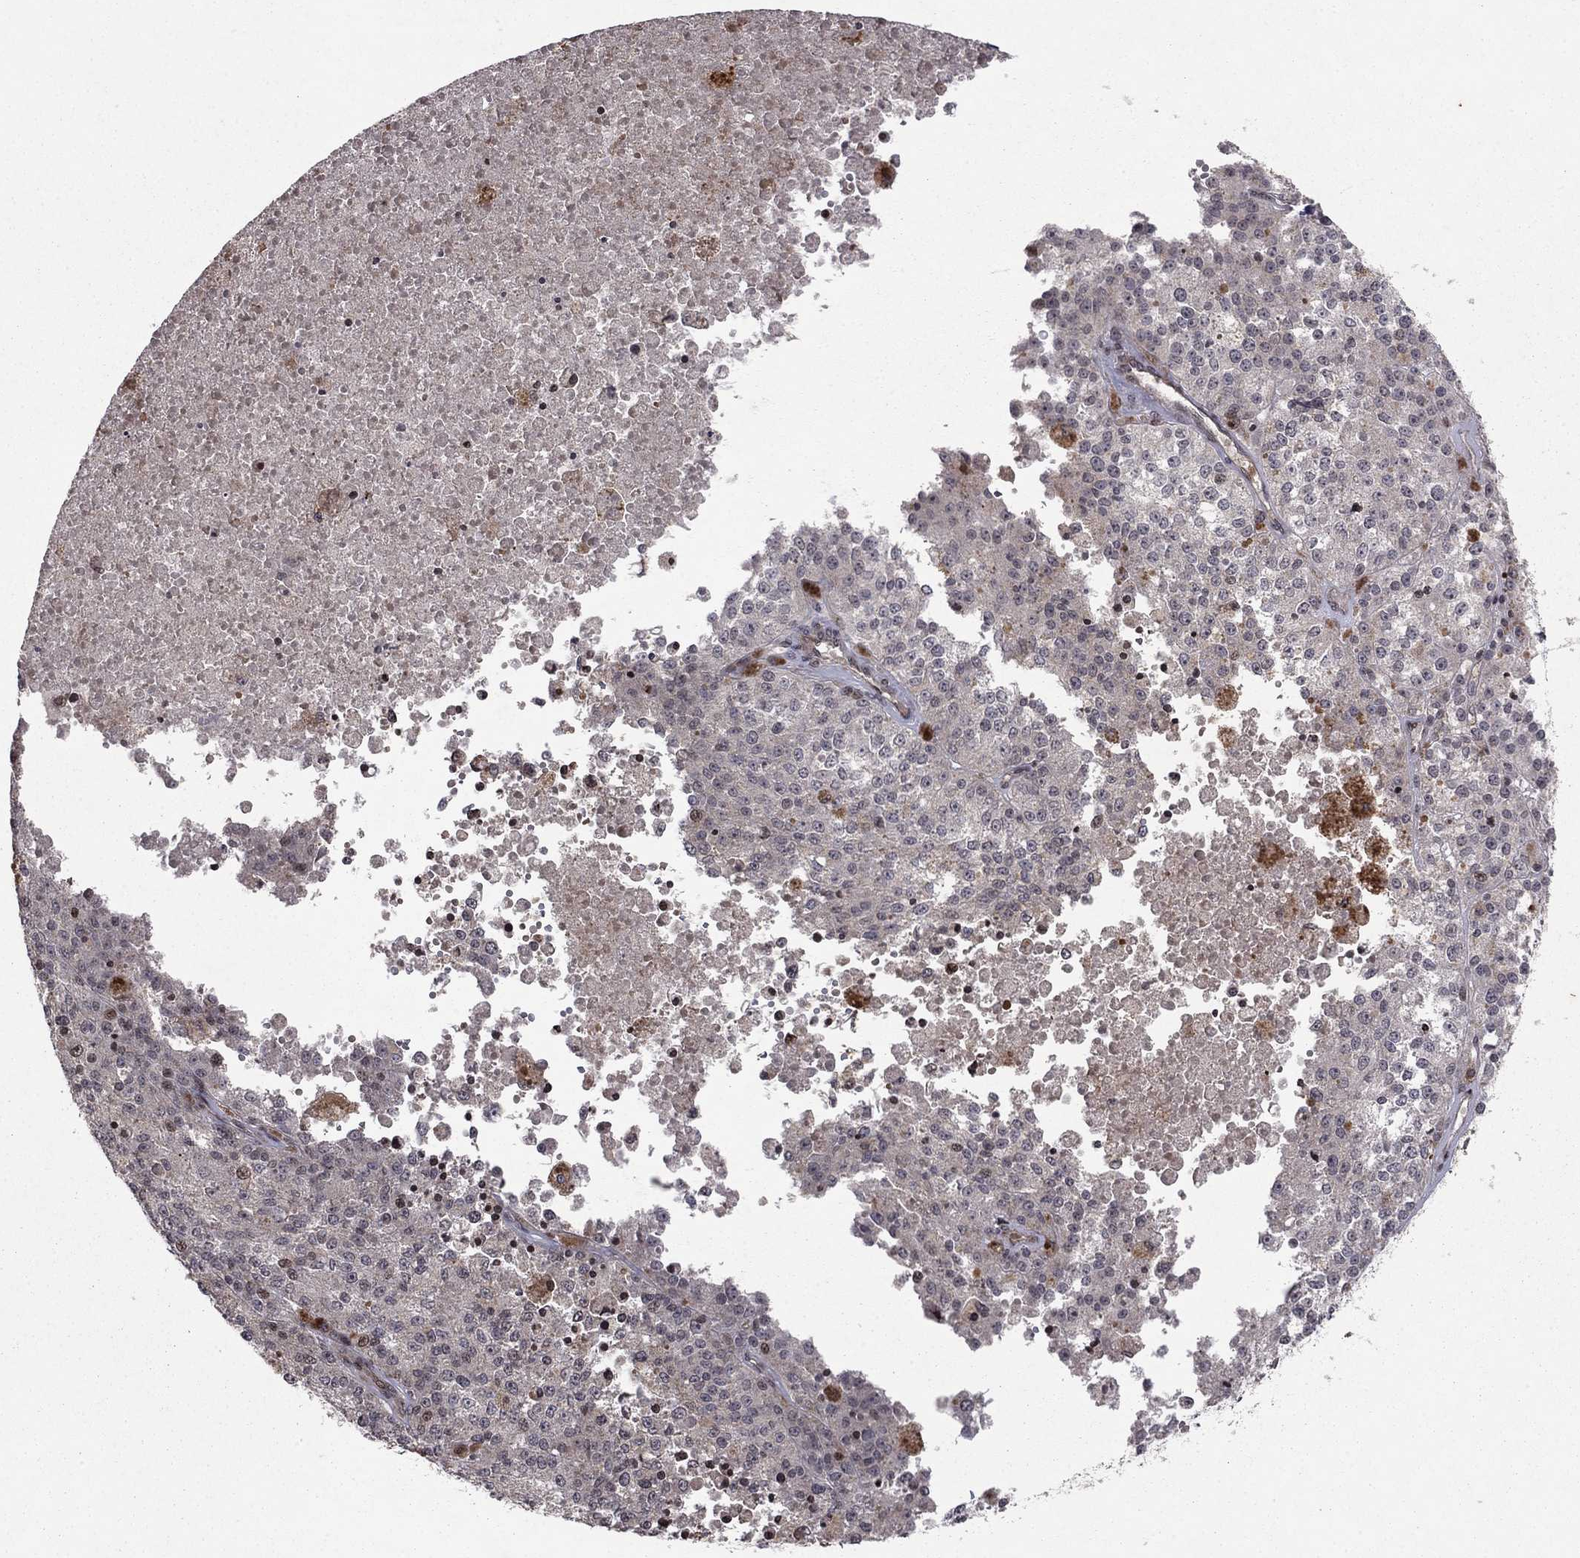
{"staining": {"intensity": "negative", "quantity": "none", "location": "none"}, "tissue": "melanoma", "cell_type": "Tumor cells", "image_type": "cancer", "snomed": [{"axis": "morphology", "description": "Malignant melanoma, Metastatic site"}, {"axis": "topography", "description": "Lymph node"}], "caption": "Immunohistochemistry photomicrograph of human melanoma stained for a protein (brown), which exhibits no staining in tumor cells.", "gene": "SORBS1", "patient": {"sex": "female", "age": 64}}